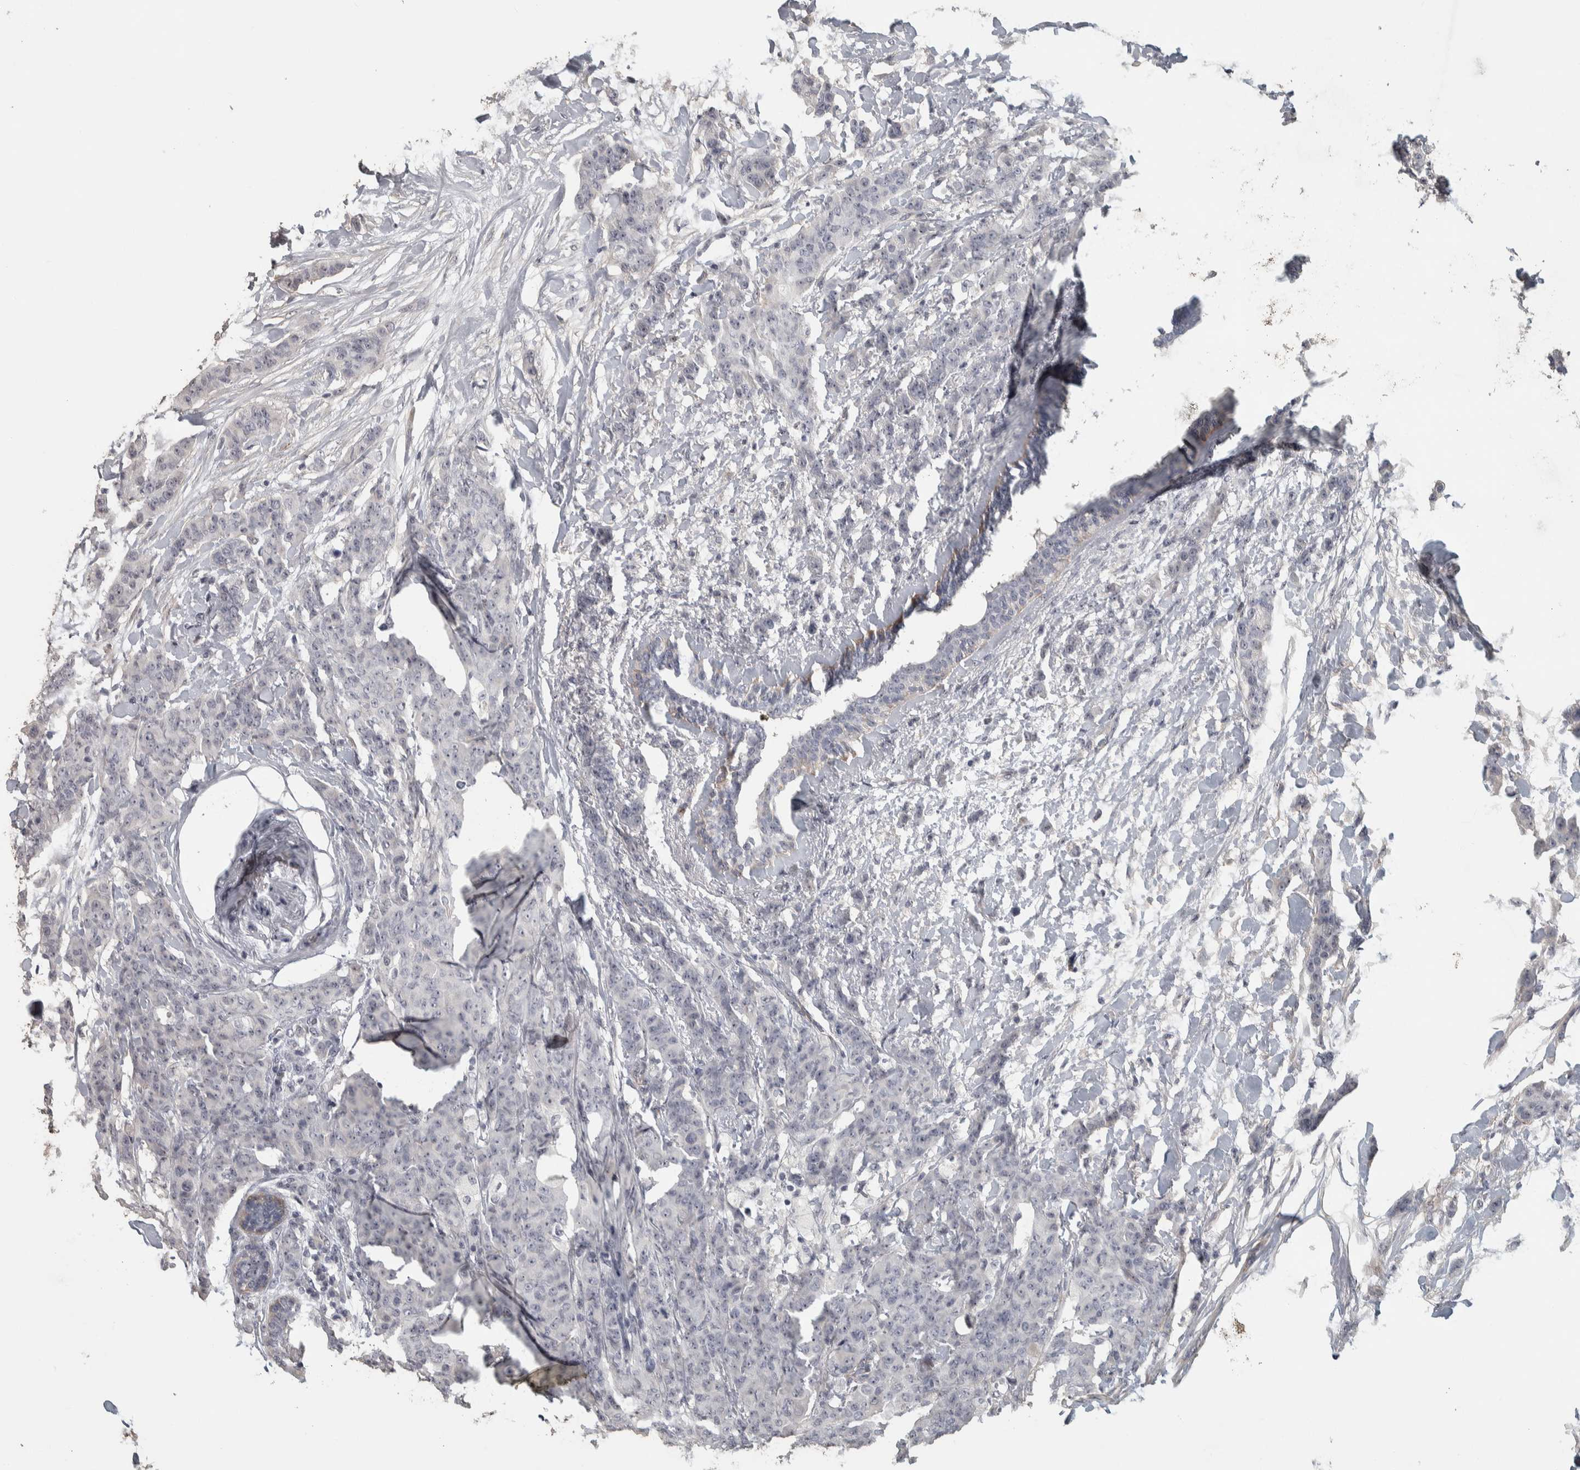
{"staining": {"intensity": "negative", "quantity": "none", "location": "none"}, "tissue": "breast cancer", "cell_type": "Tumor cells", "image_type": "cancer", "snomed": [{"axis": "morphology", "description": "Normal tissue, NOS"}, {"axis": "morphology", "description": "Duct carcinoma"}, {"axis": "topography", "description": "Breast"}], "caption": "IHC histopathology image of neoplastic tissue: breast cancer stained with DAB displays no significant protein expression in tumor cells.", "gene": "DCAF10", "patient": {"sex": "female", "age": 40}}